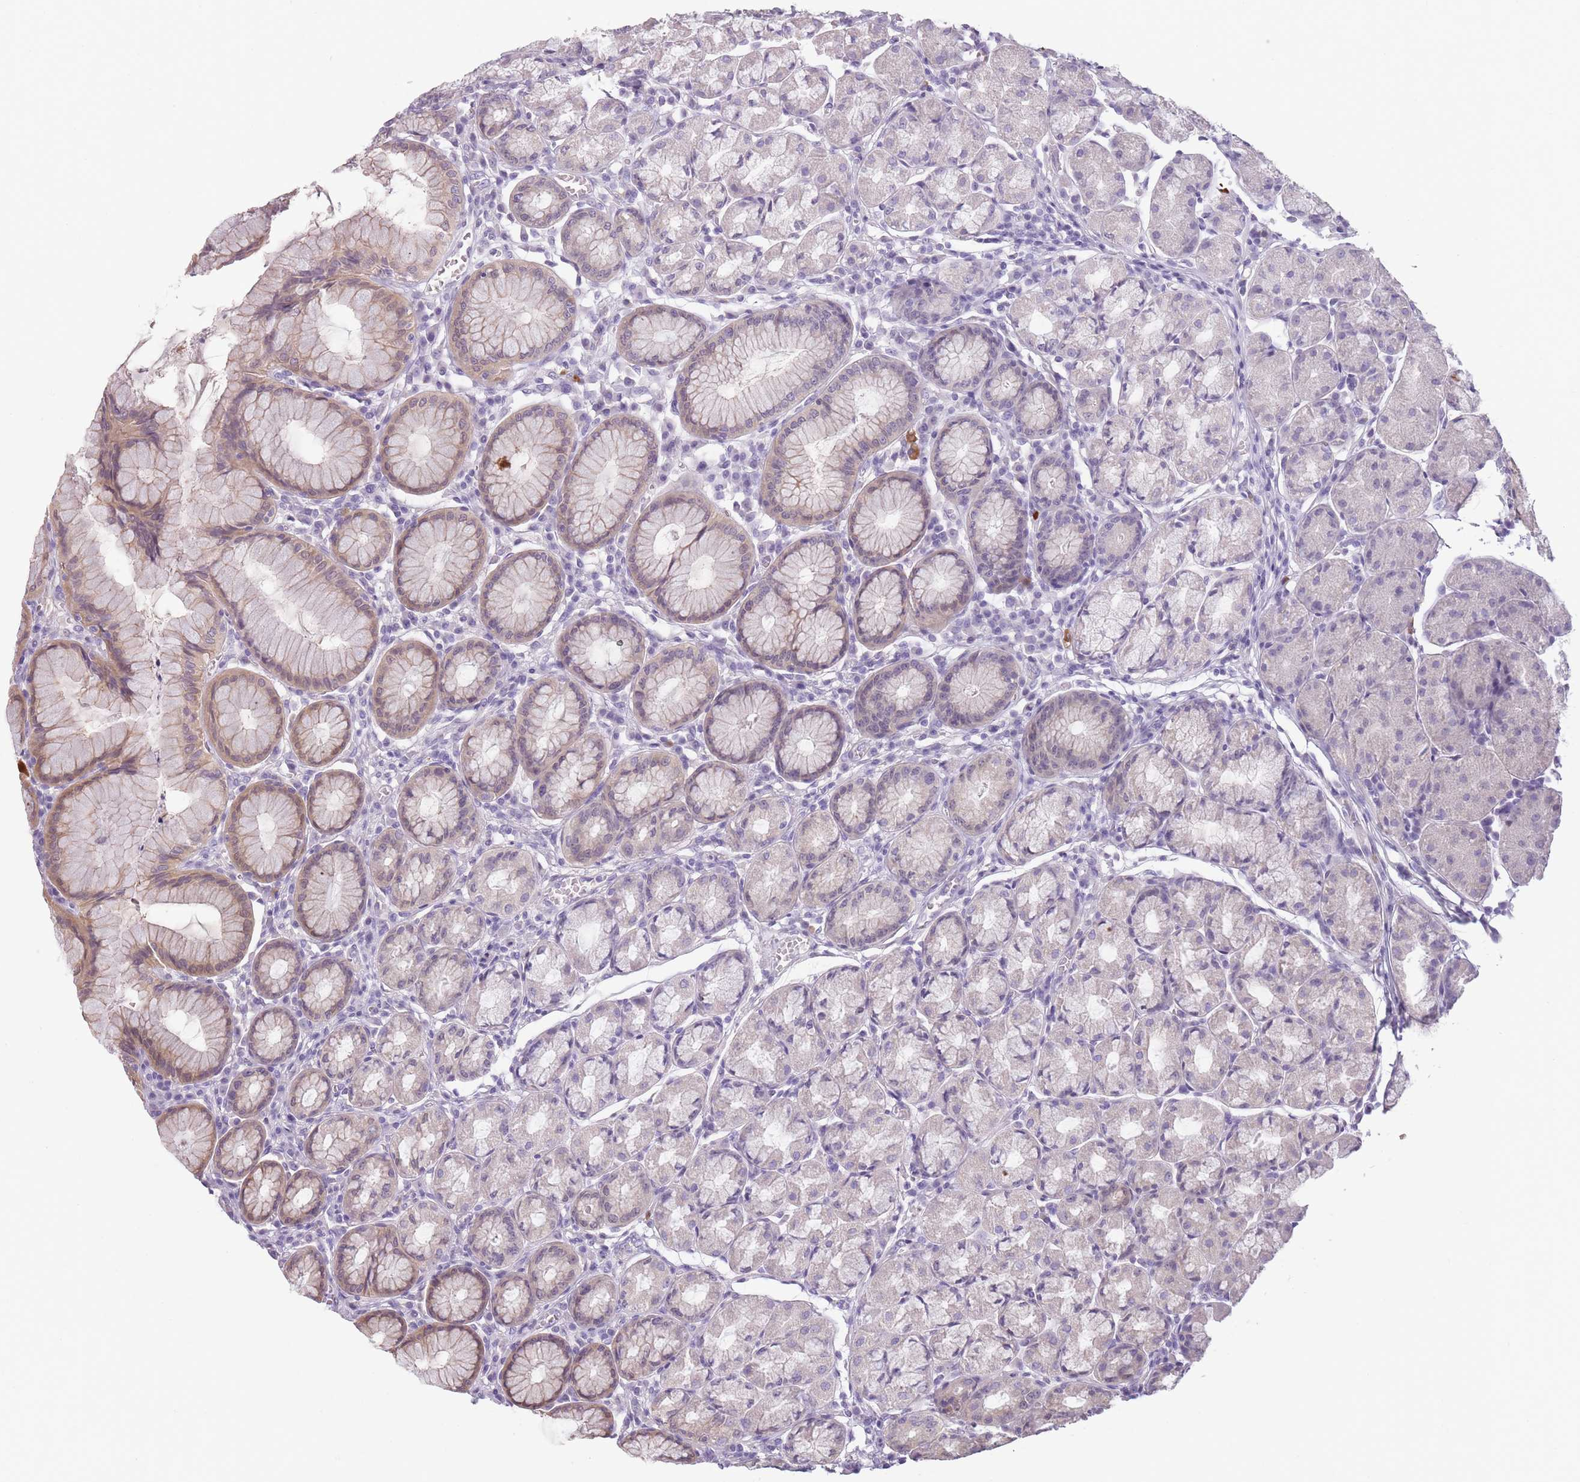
{"staining": {"intensity": "moderate", "quantity": "<25%", "location": "cytoplasmic/membranous"}, "tissue": "stomach", "cell_type": "Glandular cells", "image_type": "normal", "snomed": [{"axis": "morphology", "description": "Normal tissue, NOS"}, {"axis": "topography", "description": "Stomach"}], "caption": "Brown immunohistochemical staining in benign stomach demonstrates moderate cytoplasmic/membranous positivity in about <25% of glandular cells.", "gene": "TMEM236", "patient": {"sex": "male", "age": 55}}